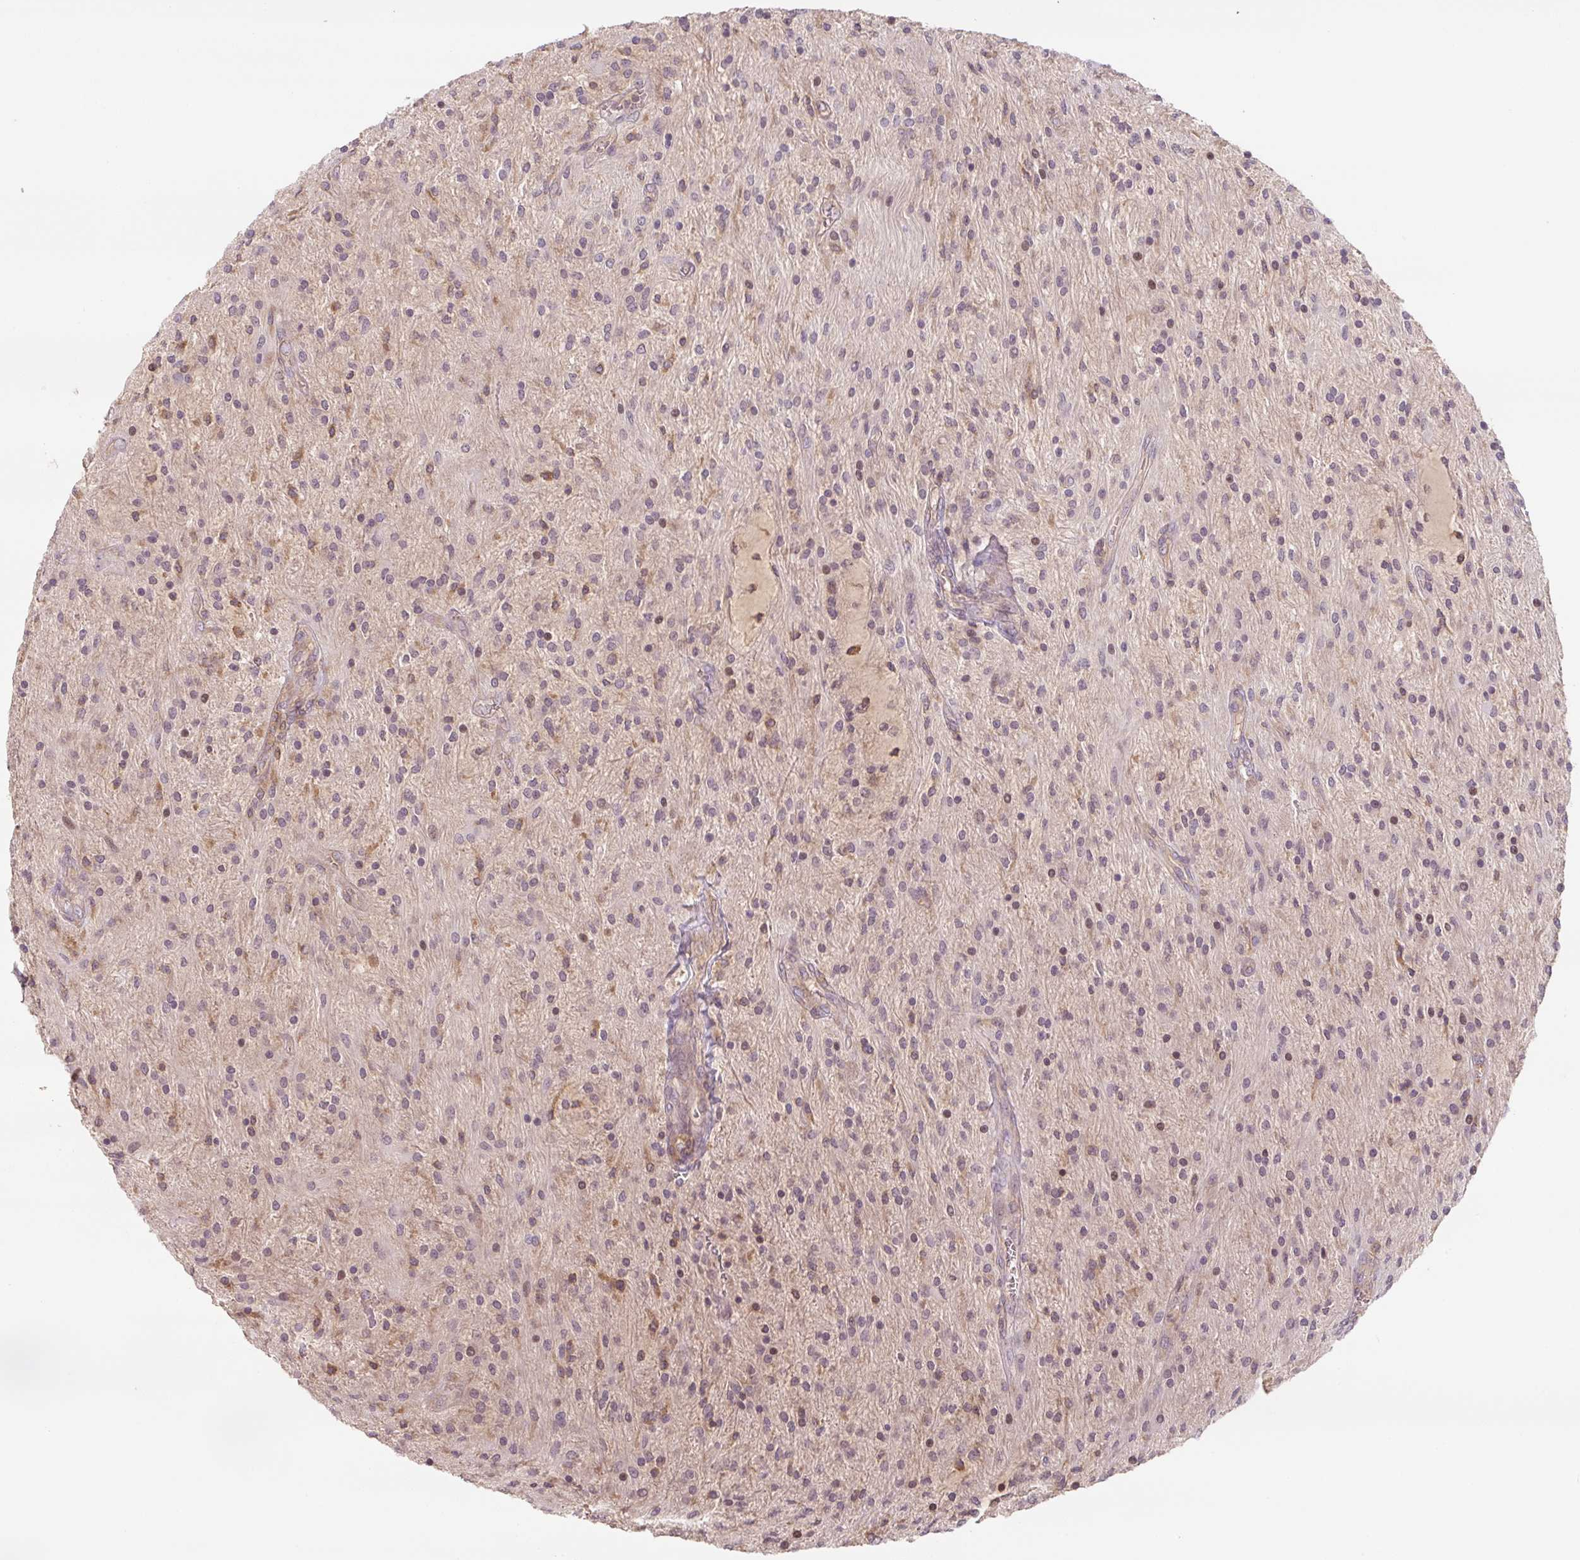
{"staining": {"intensity": "negative", "quantity": "none", "location": "none"}, "tissue": "glioma", "cell_type": "Tumor cells", "image_type": "cancer", "snomed": [{"axis": "morphology", "description": "Glioma, malignant, Low grade"}, {"axis": "topography", "description": "Cerebellum"}], "caption": "Photomicrograph shows no protein expression in tumor cells of glioma tissue.", "gene": "C2orf73", "patient": {"sex": "female", "age": 14}}